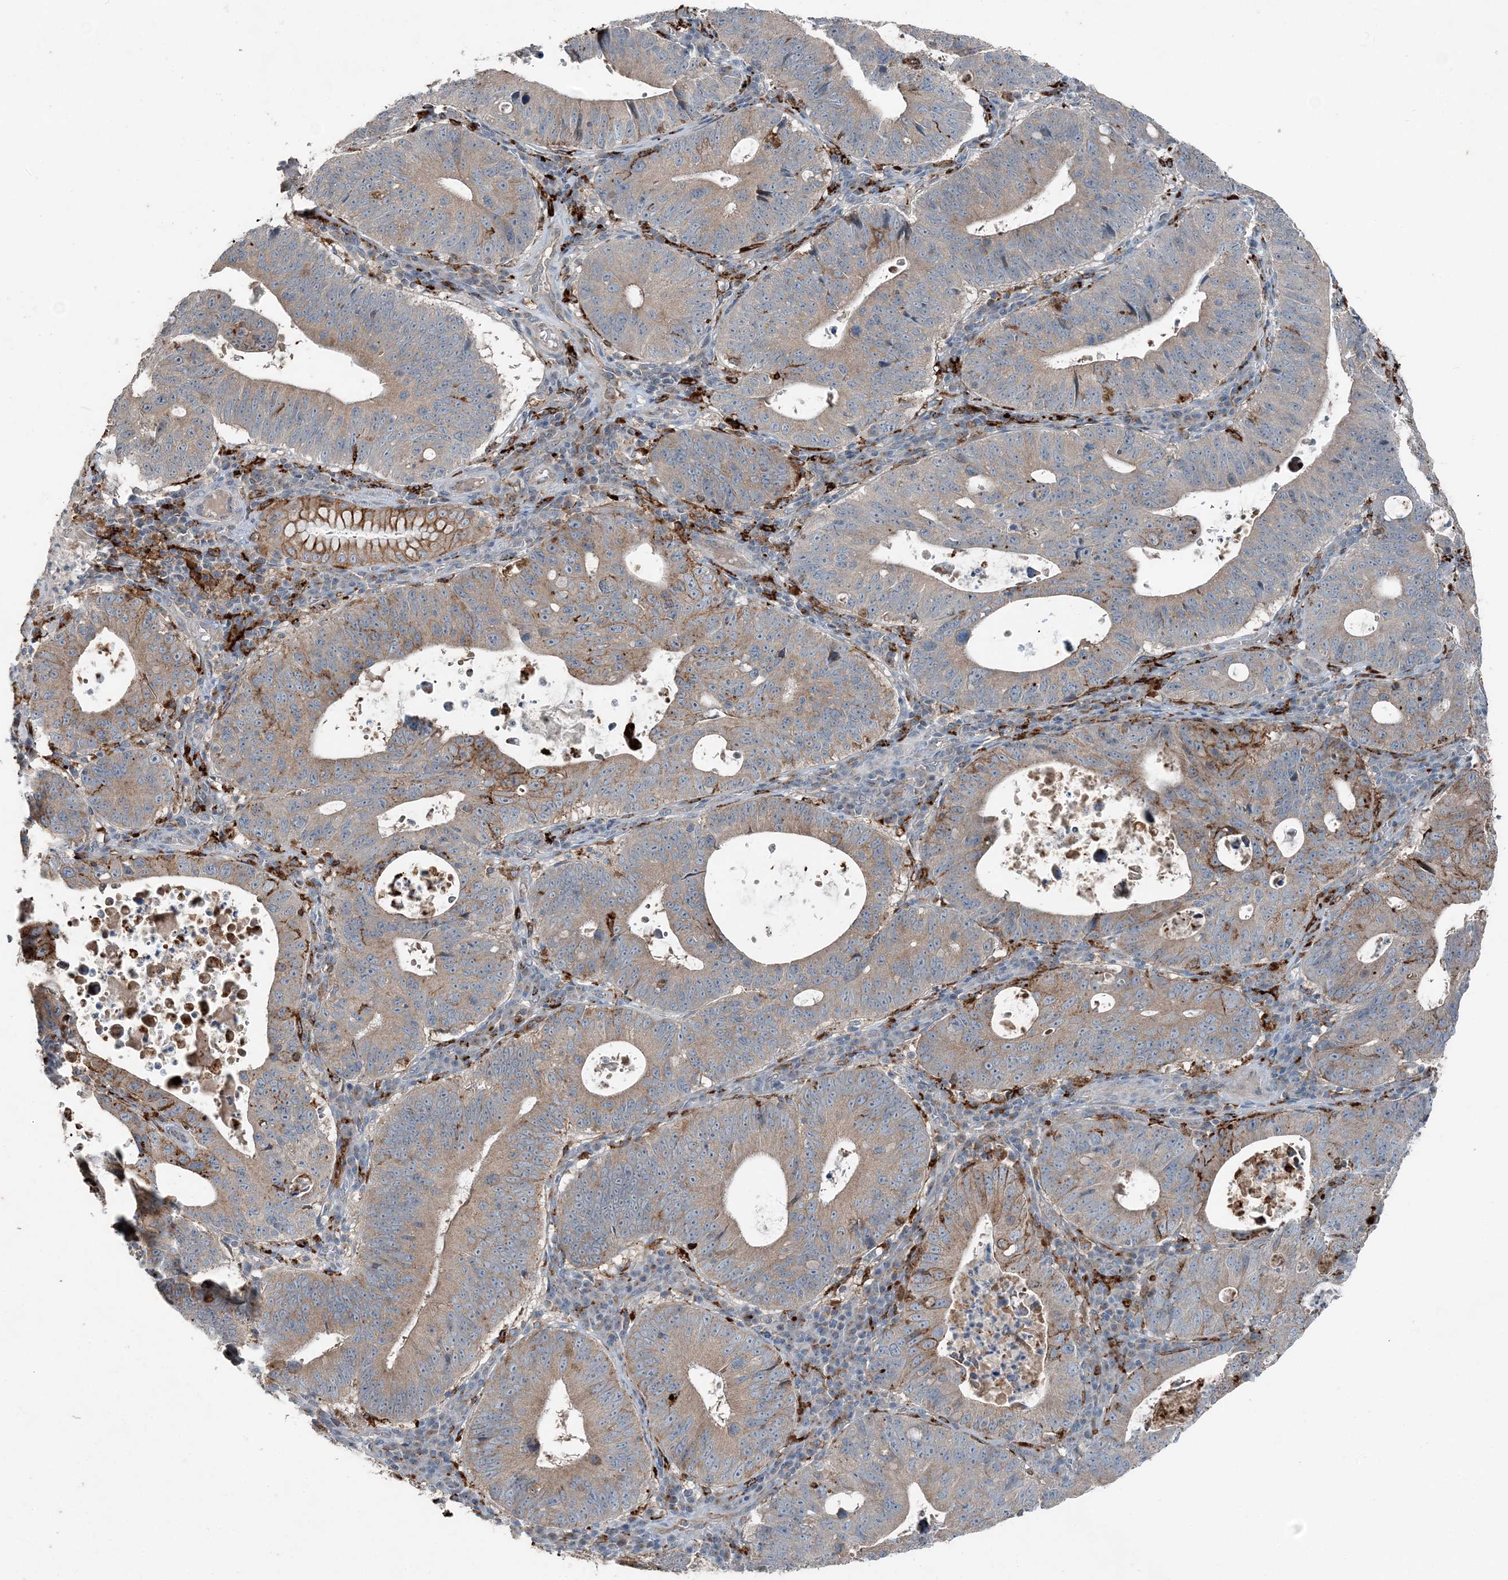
{"staining": {"intensity": "strong", "quantity": "25%-75%", "location": "cytoplasmic/membranous"}, "tissue": "stomach cancer", "cell_type": "Tumor cells", "image_type": "cancer", "snomed": [{"axis": "morphology", "description": "Adenocarcinoma, NOS"}, {"axis": "topography", "description": "Stomach"}], "caption": "IHC photomicrograph of human stomach adenocarcinoma stained for a protein (brown), which exhibits high levels of strong cytoplasmic/membranous staining in about 25%-75% of tumor cells.", "gene": "KY", "patient": {"sex": "male", "age": 59}}